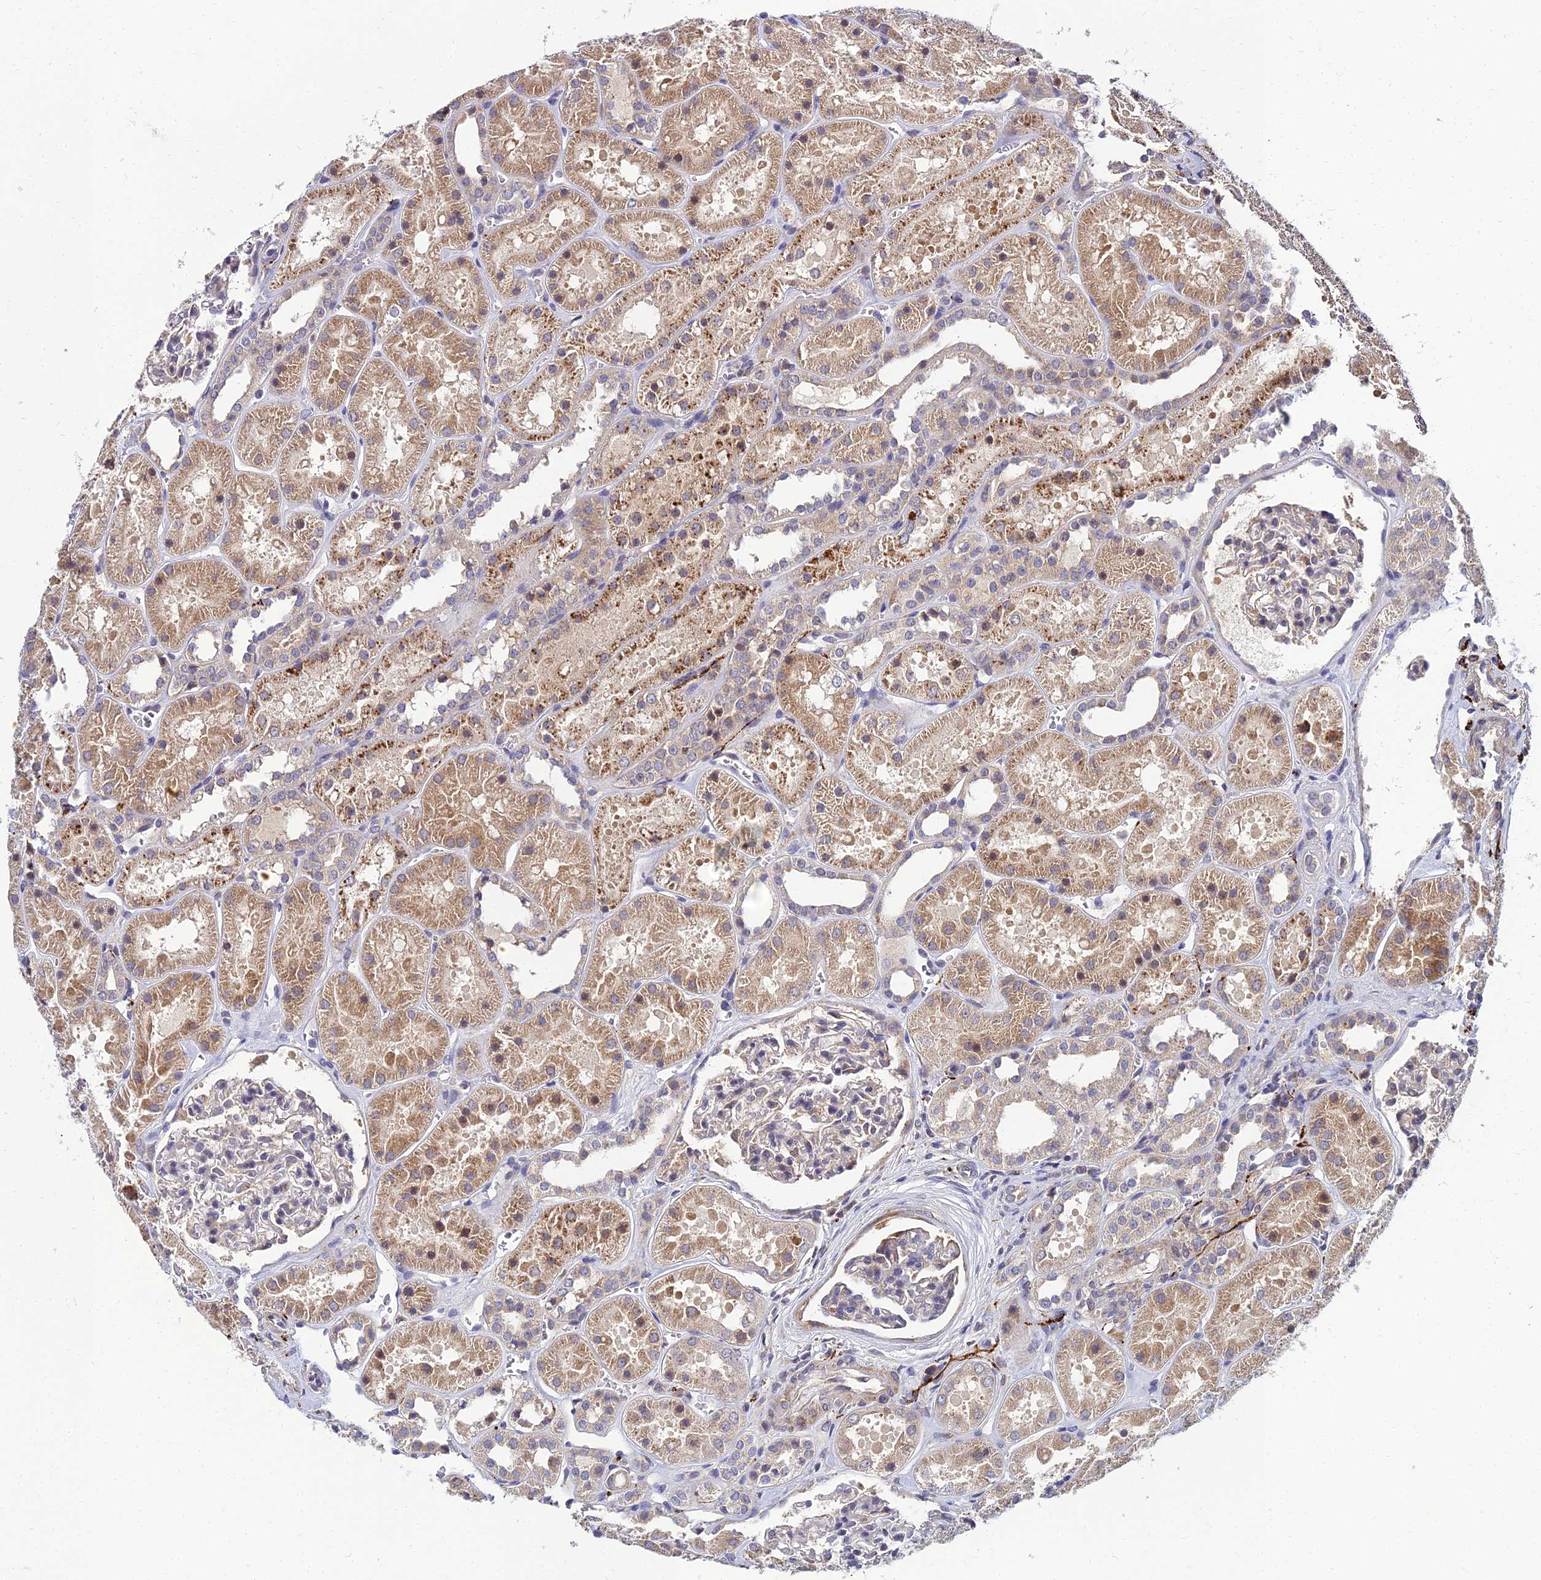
{"staining": {"intensity": "weak", "quantity": "<25%", "location": "cytoplasmic/membranous"}, "tissue": "kidney", "cell_type": "Cells in glomeruli", "image_type": "normal", "snomed": [{"axis": "morphology", "description": "Normal tissue, NOS"}, {"axis": "topography", "description": "Kidney"}], "caption": "This is a histopathology image of immunohistochemistry staining of normal kidney, which shows no staining in cells in glomeruli. (DAB (3,3'-diaminobenzidine) immunohistochemistry, high magnification).", "gene": "NPY", "patient": {"sex": "female", "age": 41}}